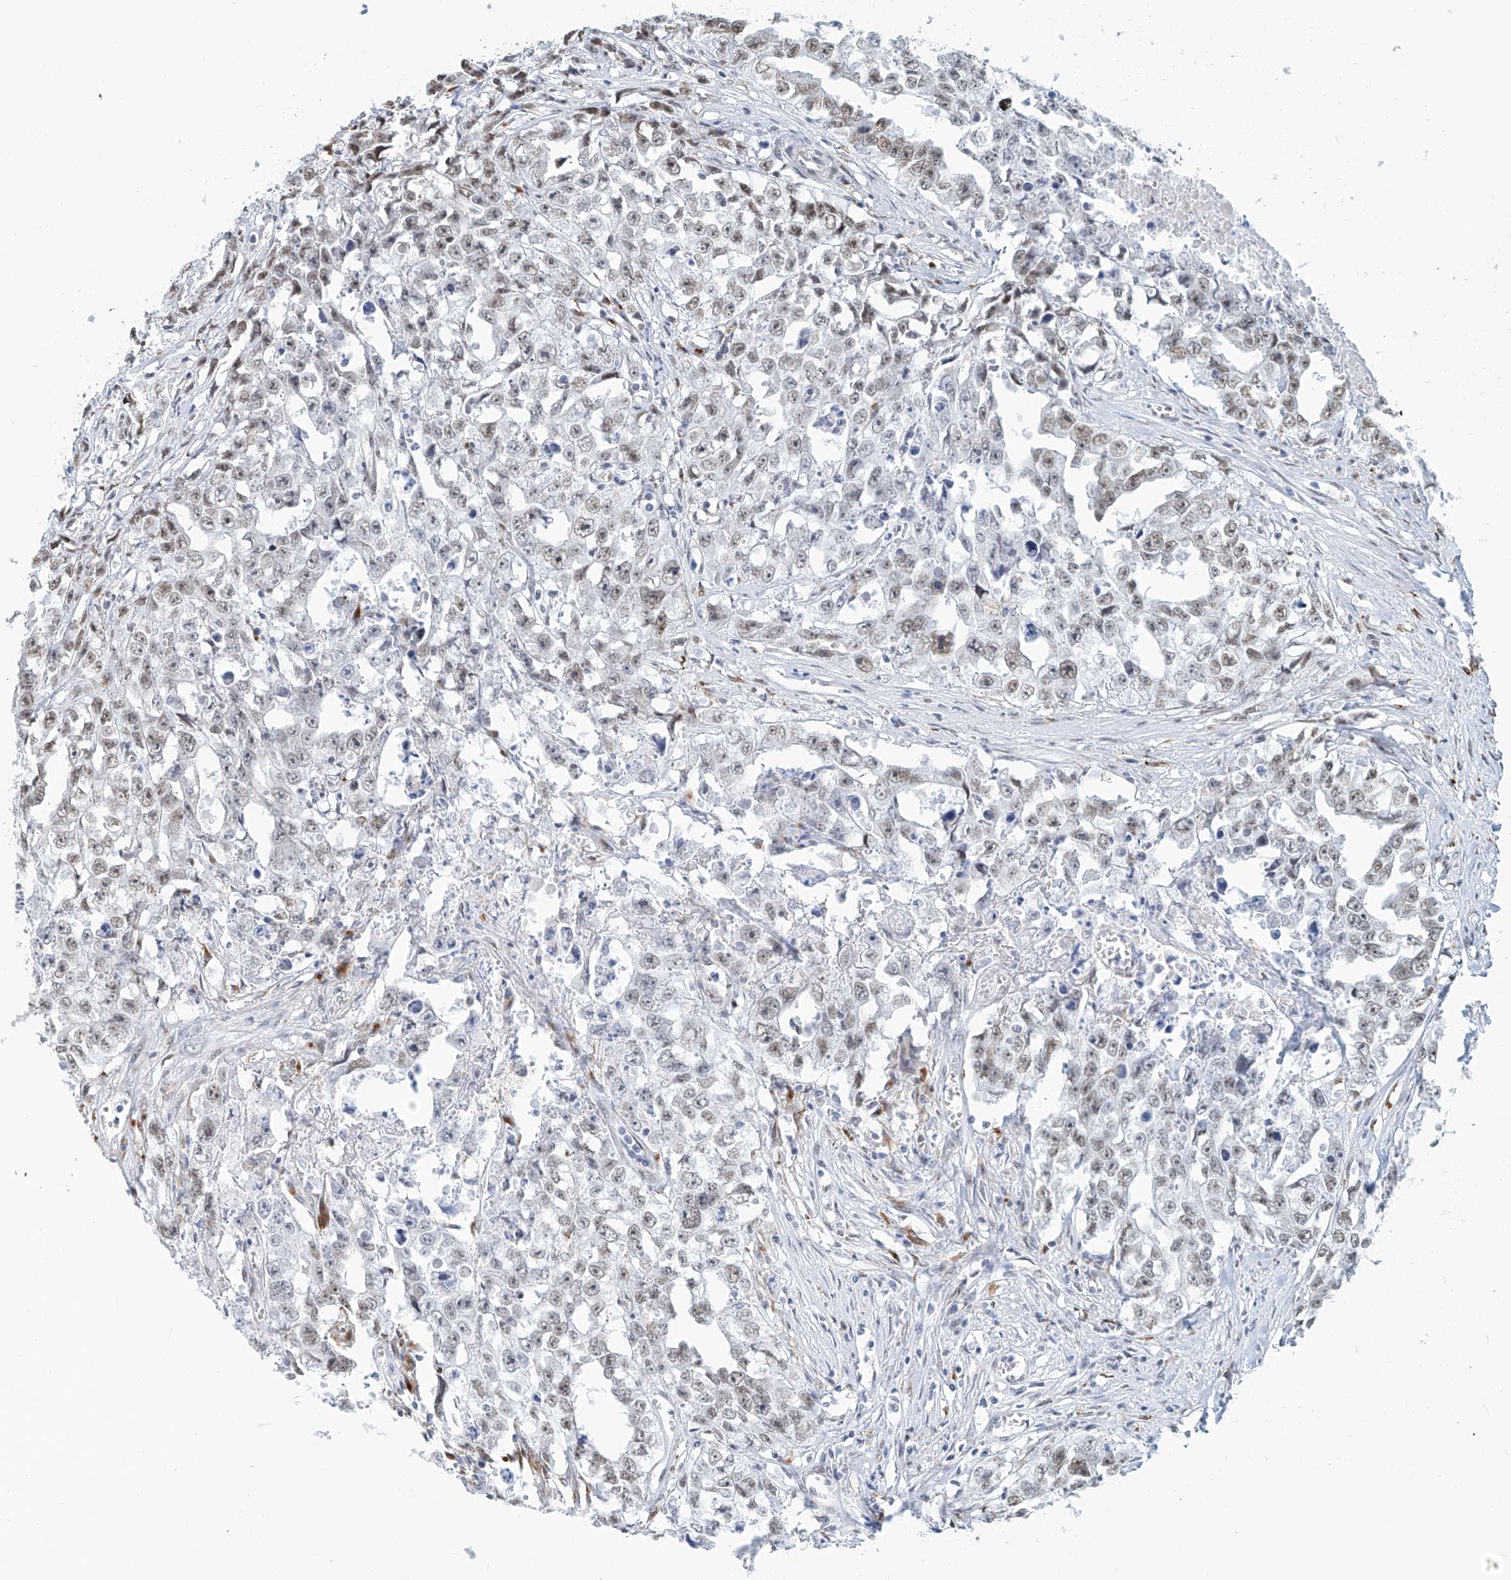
{"staining": {"intensity": "weak", "quantity": "25%-75%", "location": "nuclear"}, "tissue": "testis cancer", "cell_type": "Tumor cells", "image_type": "cancer", "snomed": [{"axis": "morphology", "description": "Seminoma, NOS"}, {"axis": "morphology", "description": "Carcinoma, Embryonal, NOS"}, {"axis": "topography", "description": "Testis"}], "caption": "Protein staining of testis embryonal carcinoma tissue reveals weak nuclear staining in approximately 25%-75% of tumor cells. The staining was performed using DAB (3,3'-diaminobenzidine), with brown indicating positive protein expression. Nuclei are stained blue with hematoxylin.", "gene": "SASH1", "patient": {"sex": "male", "age": 43}}